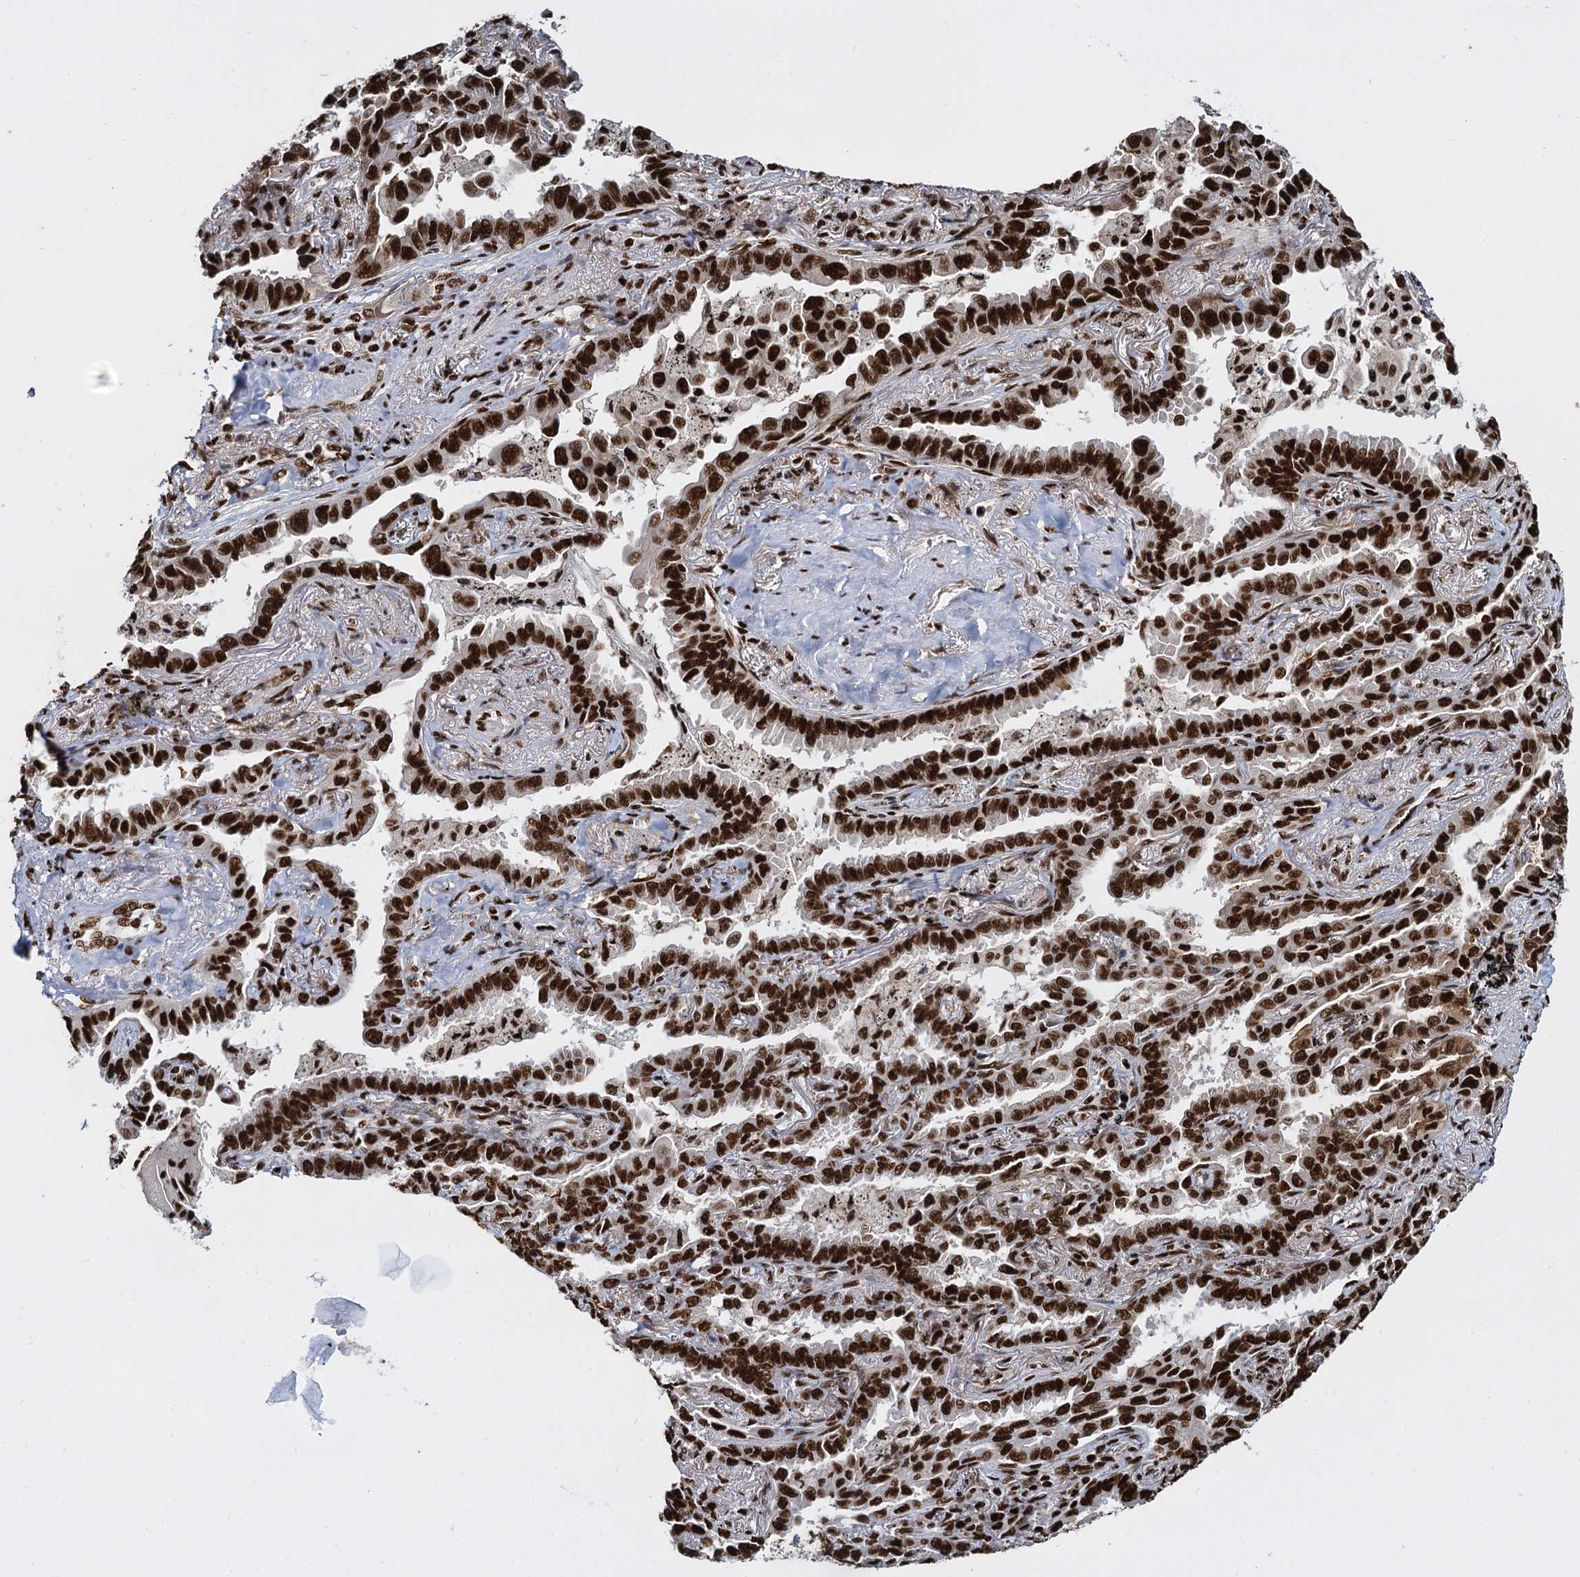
{"staining": {"intensity": "strong", "quantity": ">75%", "location": "nuclear"}, "tissue": "lung cancer", "cell_type": "Tumor cells", "image_type": "cancer", "snomed": [{"axis": "morphology", "description": "Adenocarcinoma, NOS"}, {"axis": "topography", "description": "Lung"}], "caption": "Lung cancer was stained to show a protein in brown. There is high levels of strong nuclear staining in approximately >75% of tumor cells.", "gene": "DCPS", "patient": {"sex": "male", "age": 67}}